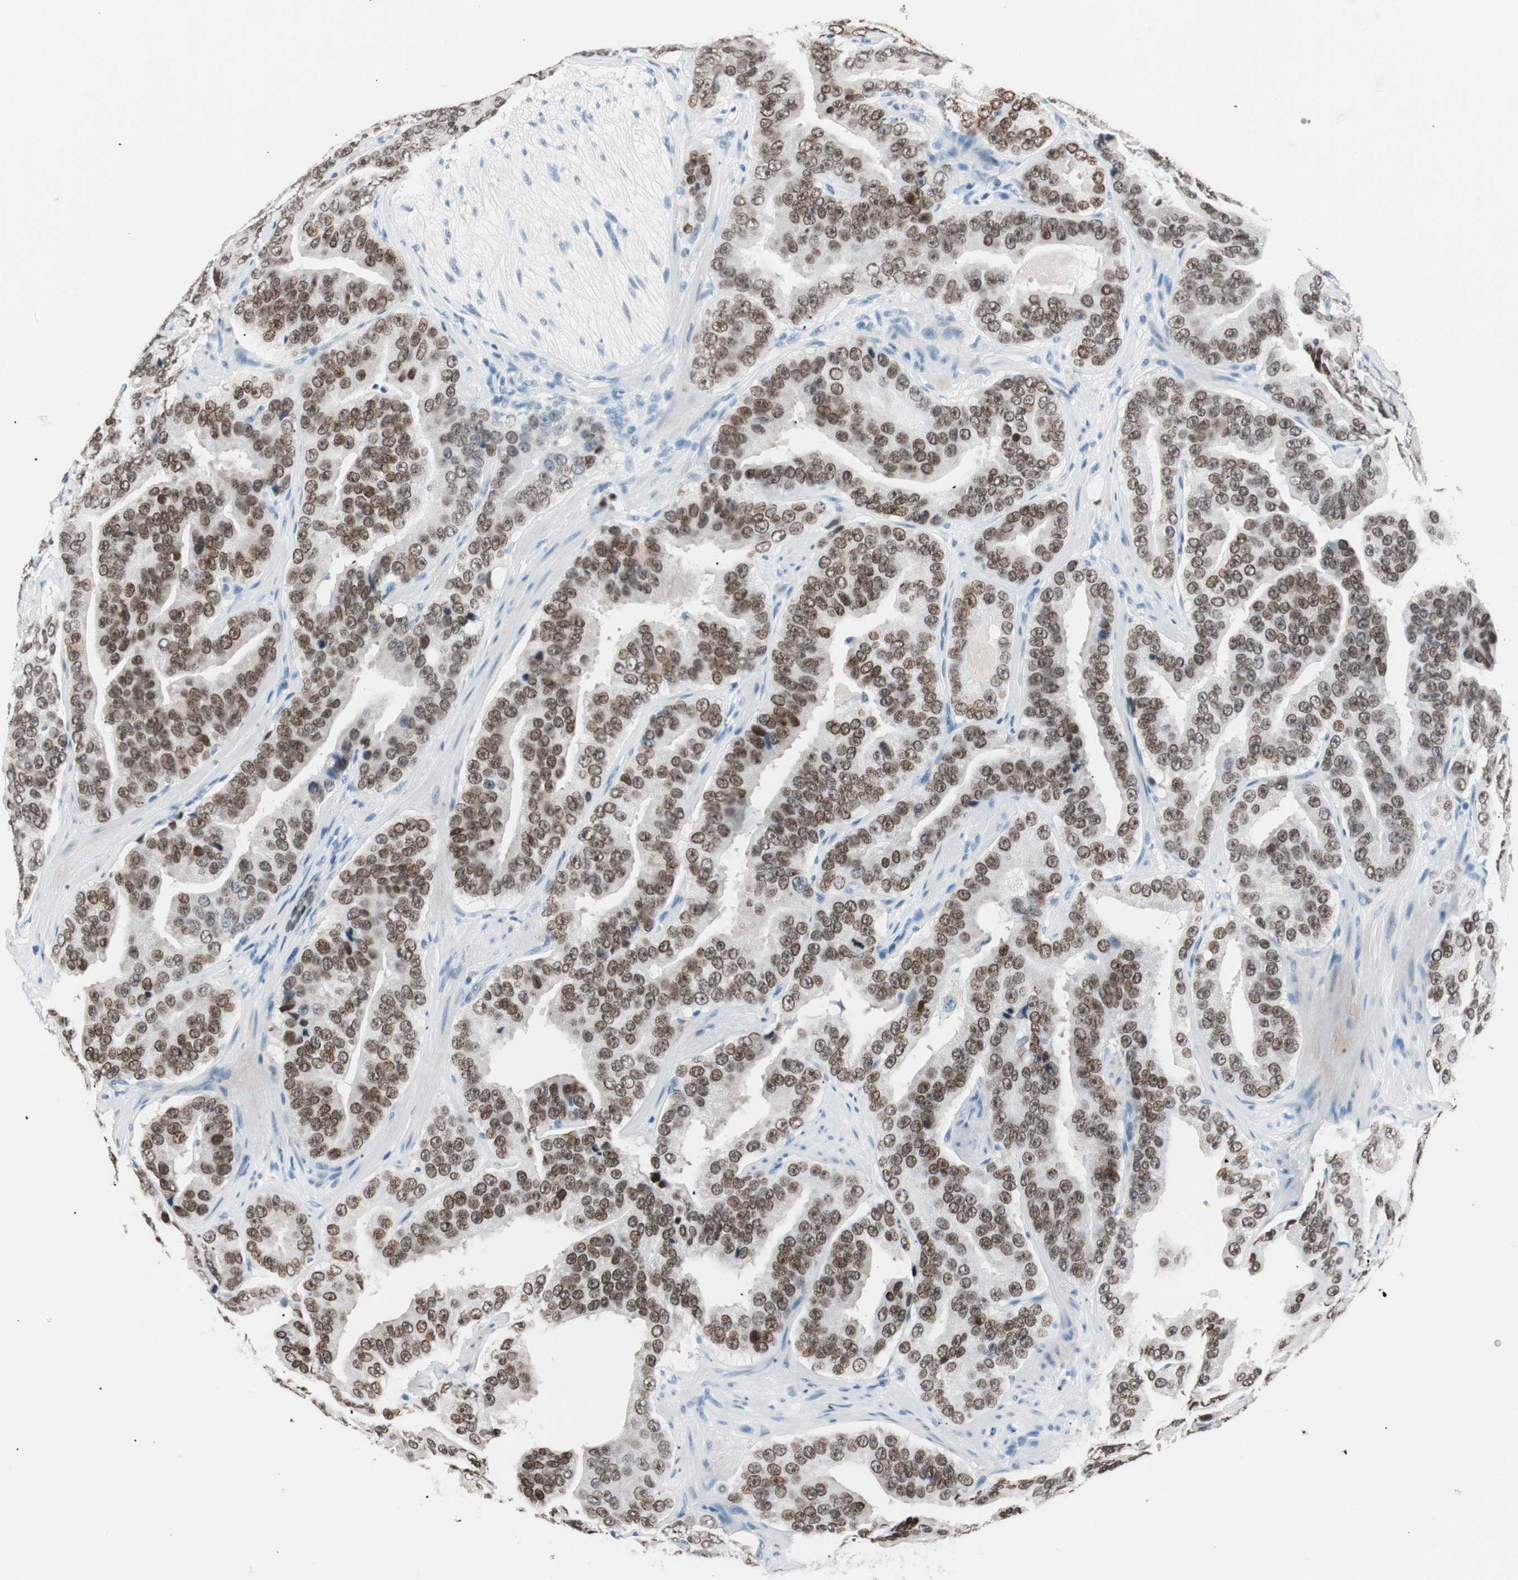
{"staining": {"intensity": "strong", "quantity": ">75%", "location": "nuclear"}, "tissue": "prostate cancer", "cell_type": "Tumor cells", "image_type": "cancer", "snomed": [{"axis": "morphology", "description": "Adenocarcinoma, Low grade"}, {"axis": "topography", "description": "Prostate"}], "caption": "Protein staining reveals strong nuclear expression in approximately >75% of tumor cells in prostate cancer.", "gene": "HOXB13", "patient": {"sex": "male", "age": 59}}